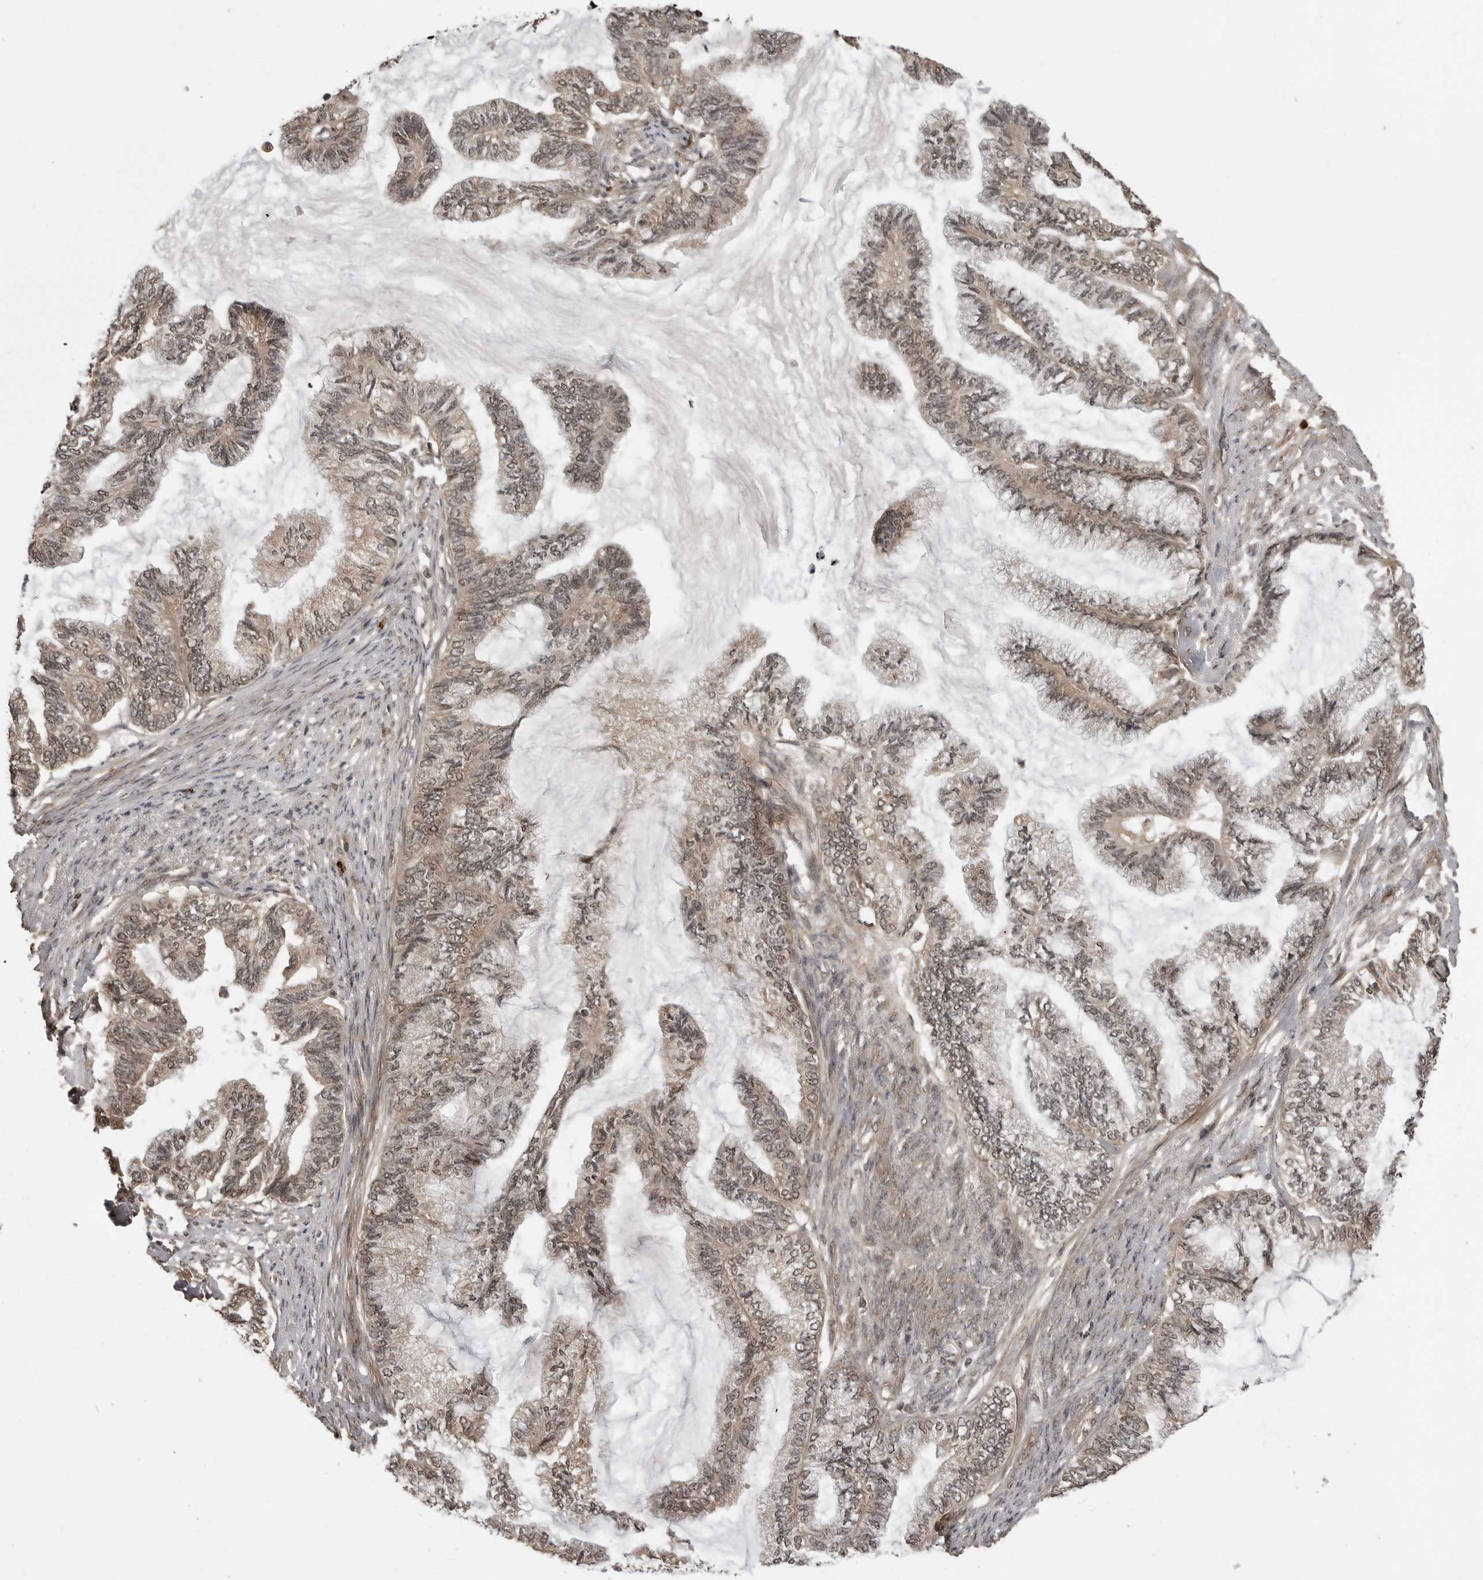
{"staining": {"intensity": "weak", "quantity": "25%-75%", "location": "cytoplasmic/membranous,nuclear"}, "tissue": "endometrial cancer", "cell_type": "Tumor cells", "image_type": "cancer", "snomed": [{"axis": "morphology", "description": "Adenocarcinoma, NOS"}, {"axis": "topography", "description": "Endometrium"}], "caption": "Adenocarcinoma (endometrial) was stained to show a protein in brown. There is low levels of weak cytoplasmic/membranous and nuclear expression in about 25%-75% of tumor cells.", "gene": "IL24", "patient": {"sex": "female", "age": 86}}